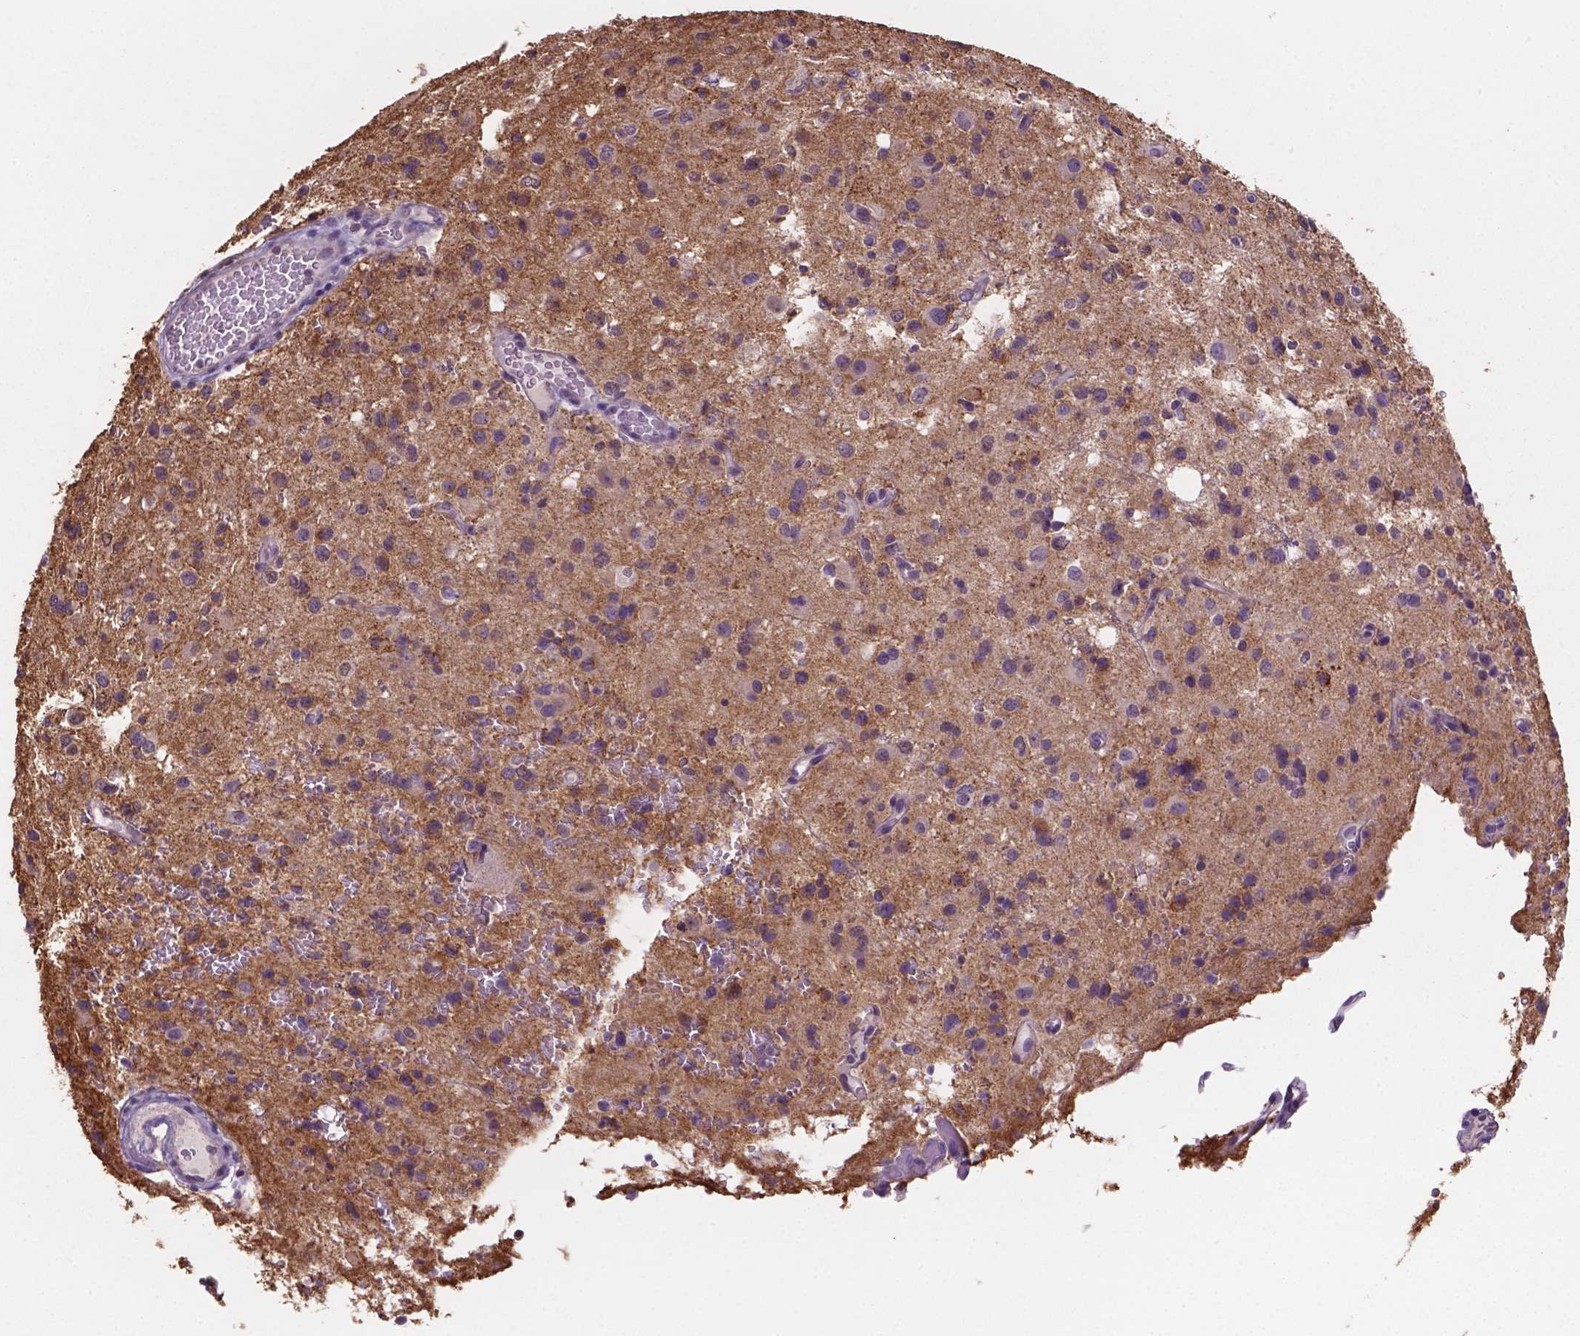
{"staining": {"intensity": "negative", "quantity": "none", "location": "none"}, "tissue": "glioma", "cell_type": "Tumor cells", "image_type": "cancer", "snomed": [{"axis": "morphology", "description": "Glioma, malignant, Low grade"}, {"axis": "topography", "description": "Brain"}], "caption": "An image of malignant glioma (low-grade) stained for a protein demonstrates no brown staining in tumor cells.", "gene": "MKRN2OS", "patient": {"sex": "male", "age": 43}}